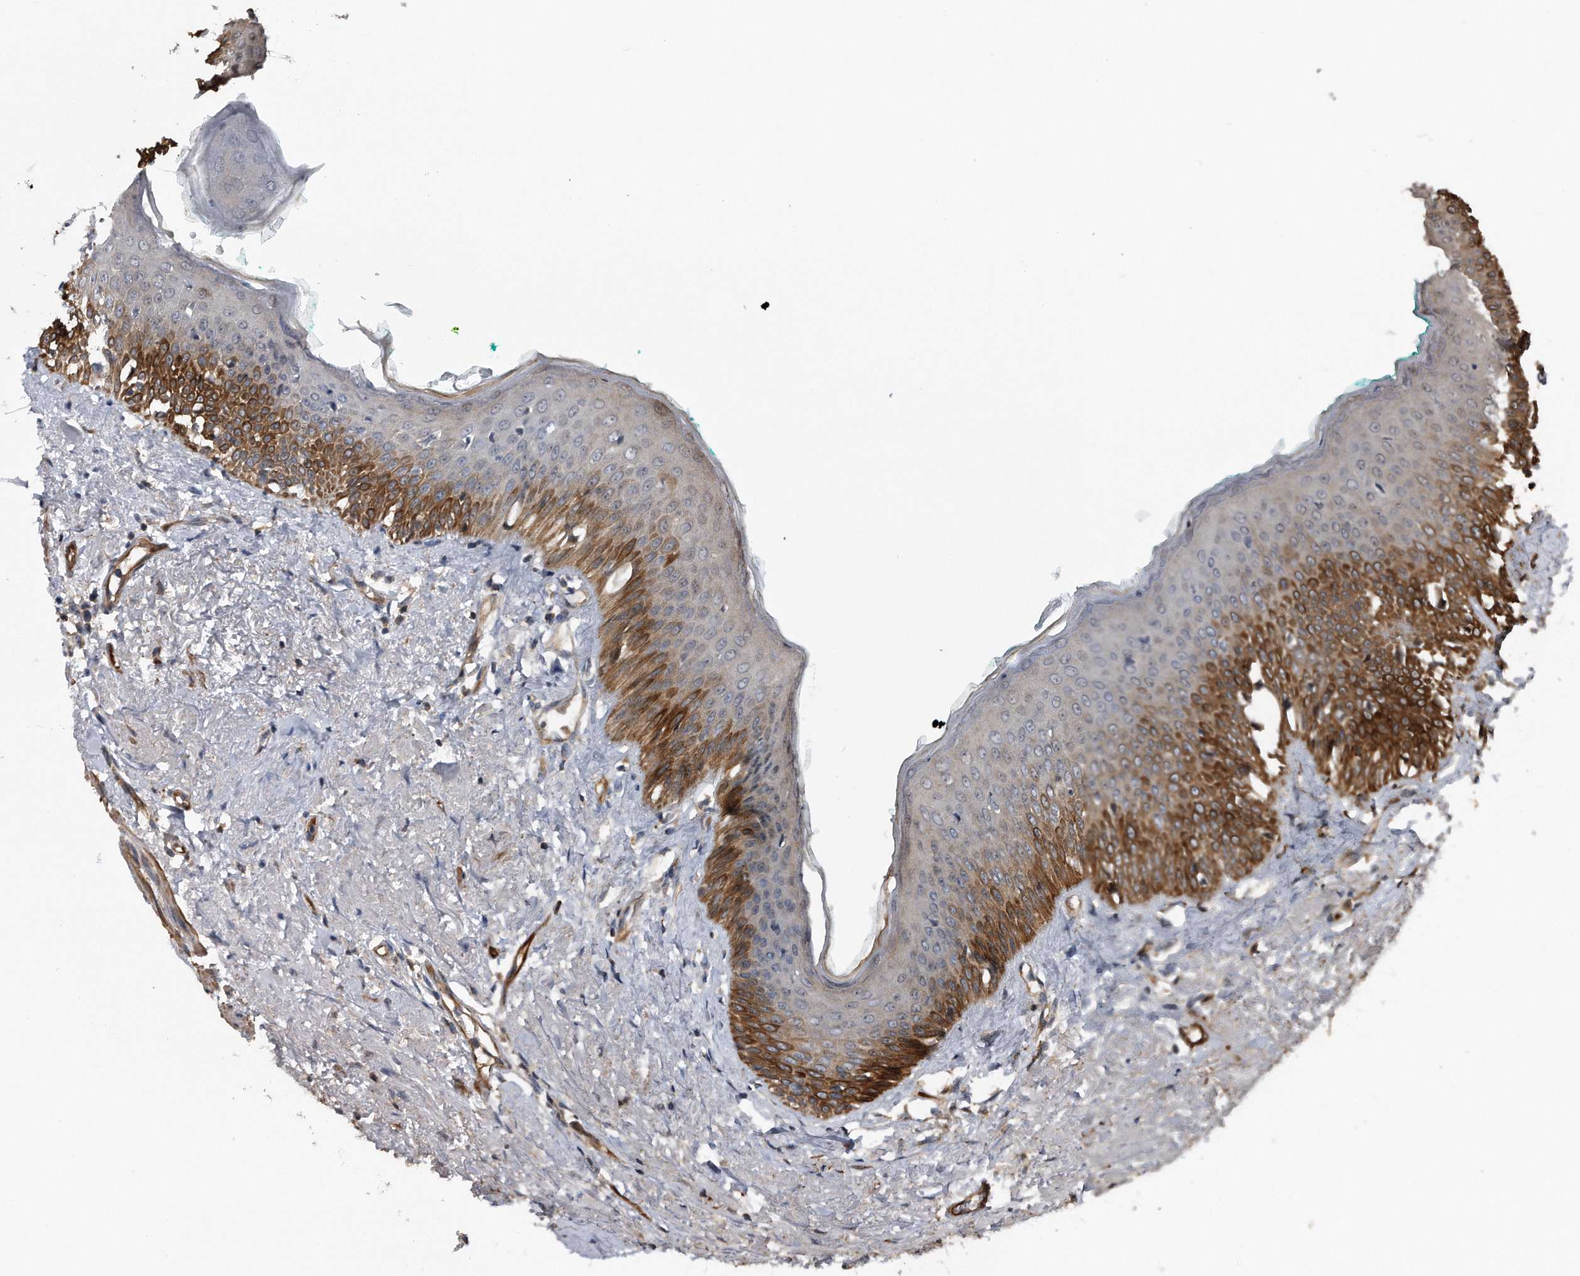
{"staining": {"intensity": "moderate", "quantity": "25%-75%", "location": "cytoplasmic/membranous"}, "tissue": "oral mucosa", "cell_type": "Squamous epithelial cells", "image_type": "normal", "snomed": [{"axis": "morphology", "description": "Normal tissue, NOS"}, {"axis": "topography", "description": "Oral tissue"}], "caption": "Immunohistochemistry (DAB (3,3'-diaminobenzidine)) staining of benign oral mucosa displays moderate cytoplasmic/membranous protein expression in about 25%-75% of squamous epithelial cells.", "gene": "KCND3", "patient": {"sex": "female", "age": 70}}